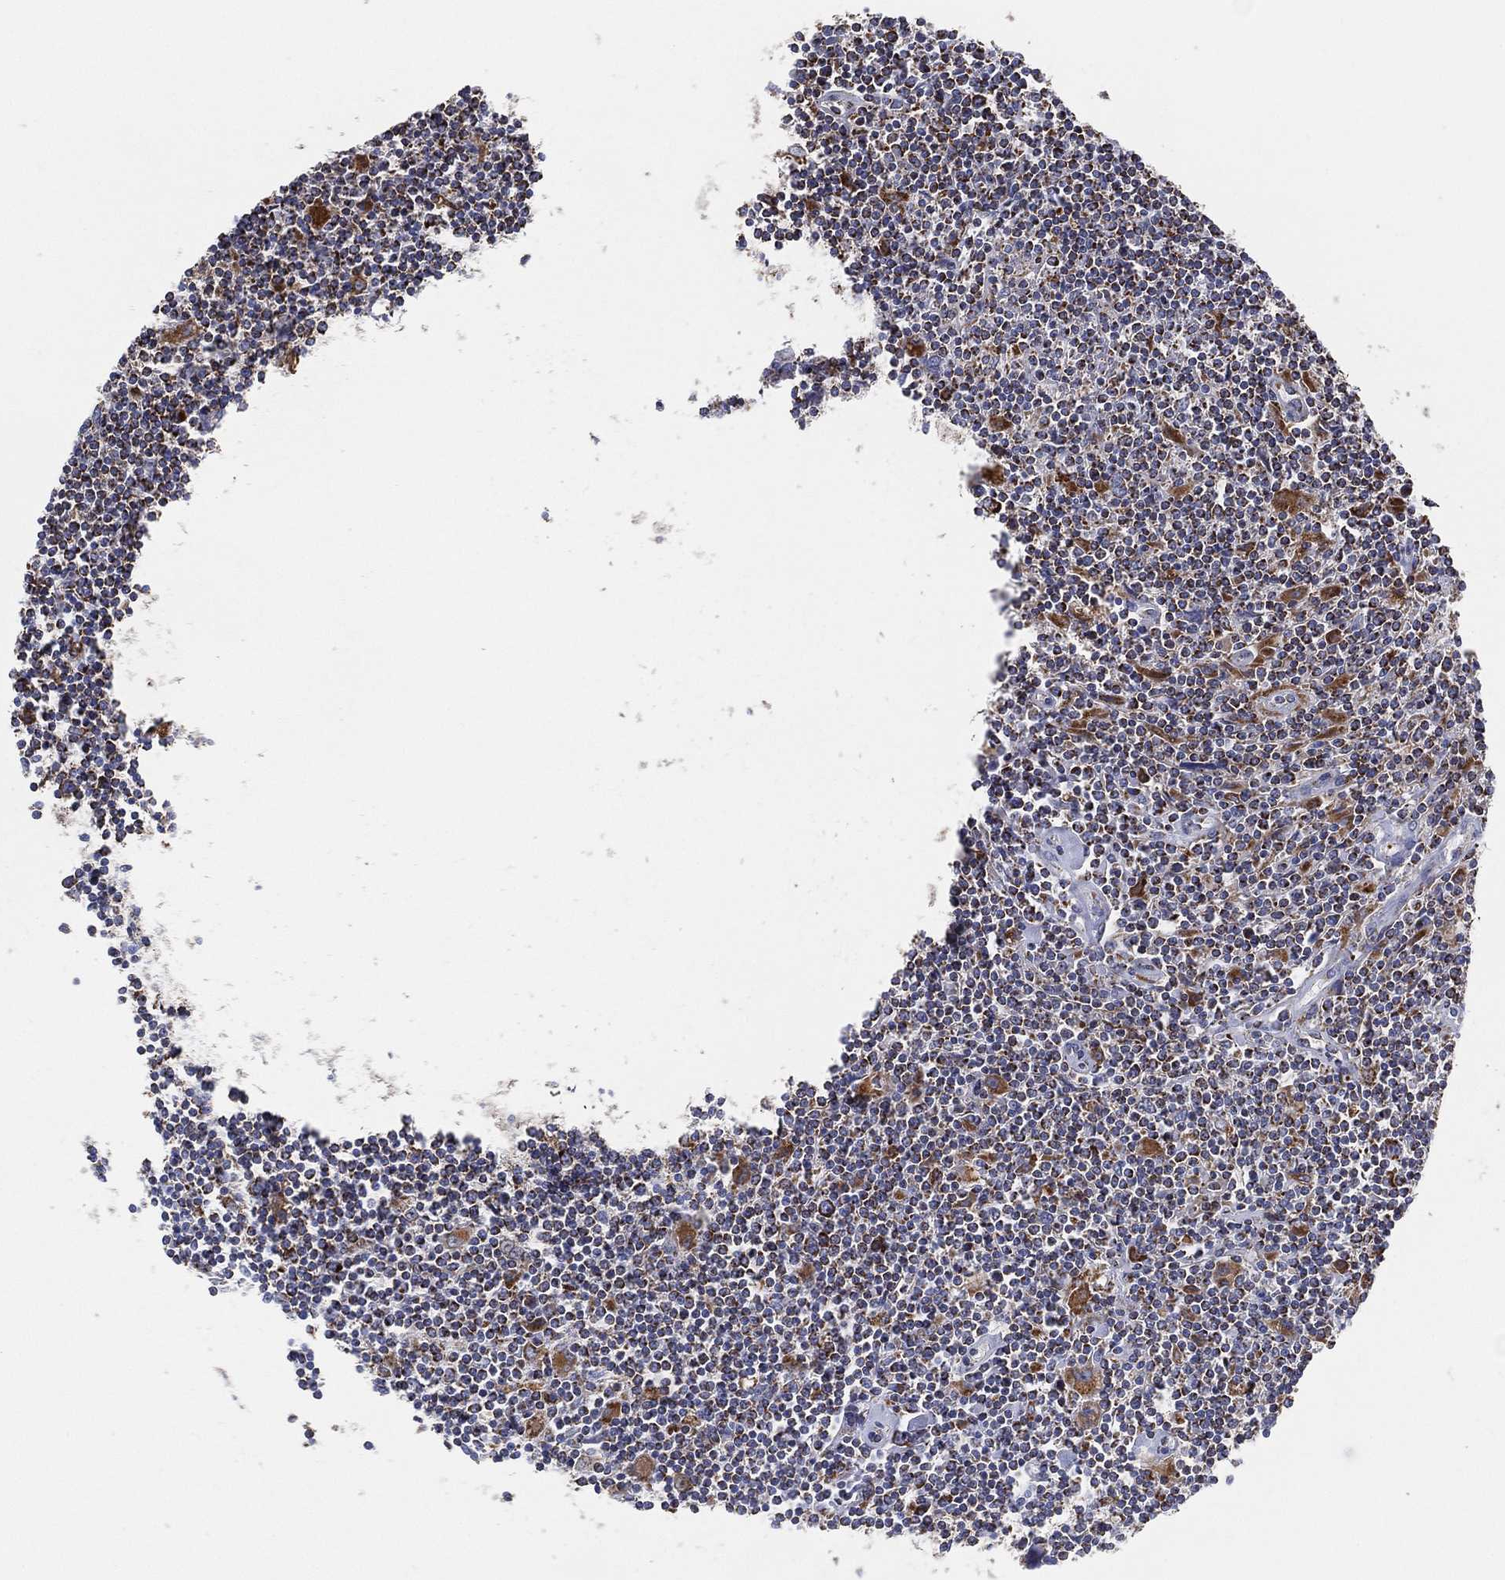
{"staining": {"intensity": "moderate", "quantity": "25%-75%", "location": "cytoplasmic/membranous"}, "tissue": "lymphoma", "cell_type": "Tumor cells", "image_type": "cancer", "snomed": [{"axis": "morphology", "description": "Hodgkin's disease, NOS"}, {"axis": "topography", "description": "Lymph node"}], "caption": "Moderate cytoplasmic/membranous staining is present in approximately 25%-75% of tumor cells in Hodgkin's disease.", "gene": "GCAT", "patient": {"sex": "male", "age": 40}}